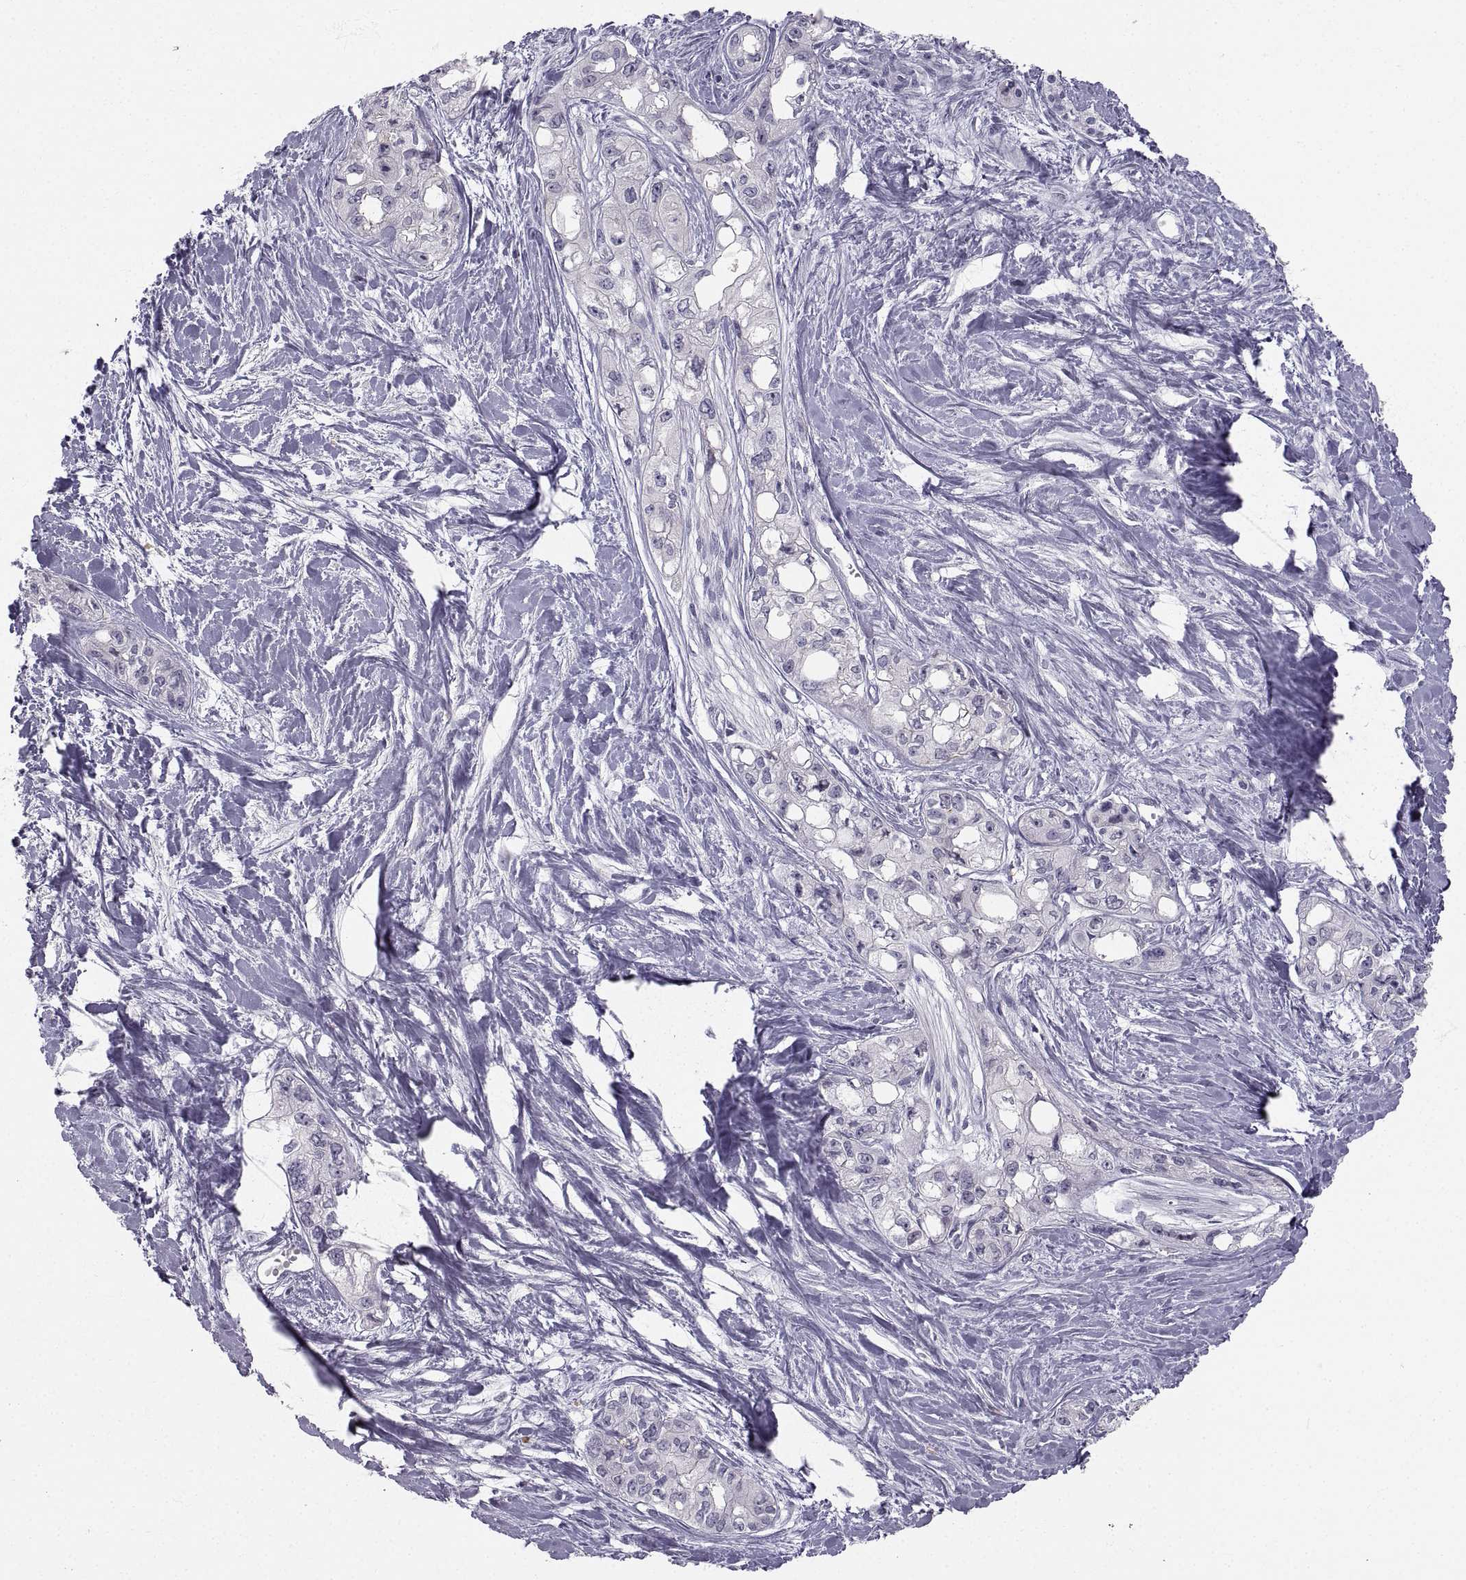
{"staining": {"intensity": "negative", "quantity": "none", "location": "none"}, "tissue": "pancreatic cancer", "cell_type": "Tumor cells", "image_type": "cancer", "snomed": [{"axis": "morphology", "description": "Adenocarcinoma, NOS"}, {"axis": "topography", "description": "Pancreas"}], "caption": "Immunohistochemistry (IHC) histopathology image of neoplastic tissue: human pancreatic cancer stained with DAB reveals no significant protein positivity in tumor cells. (DAB IHC, high magnification).", "gene": "ZNF185", "patient": {"sex": "female", "age": 50}}